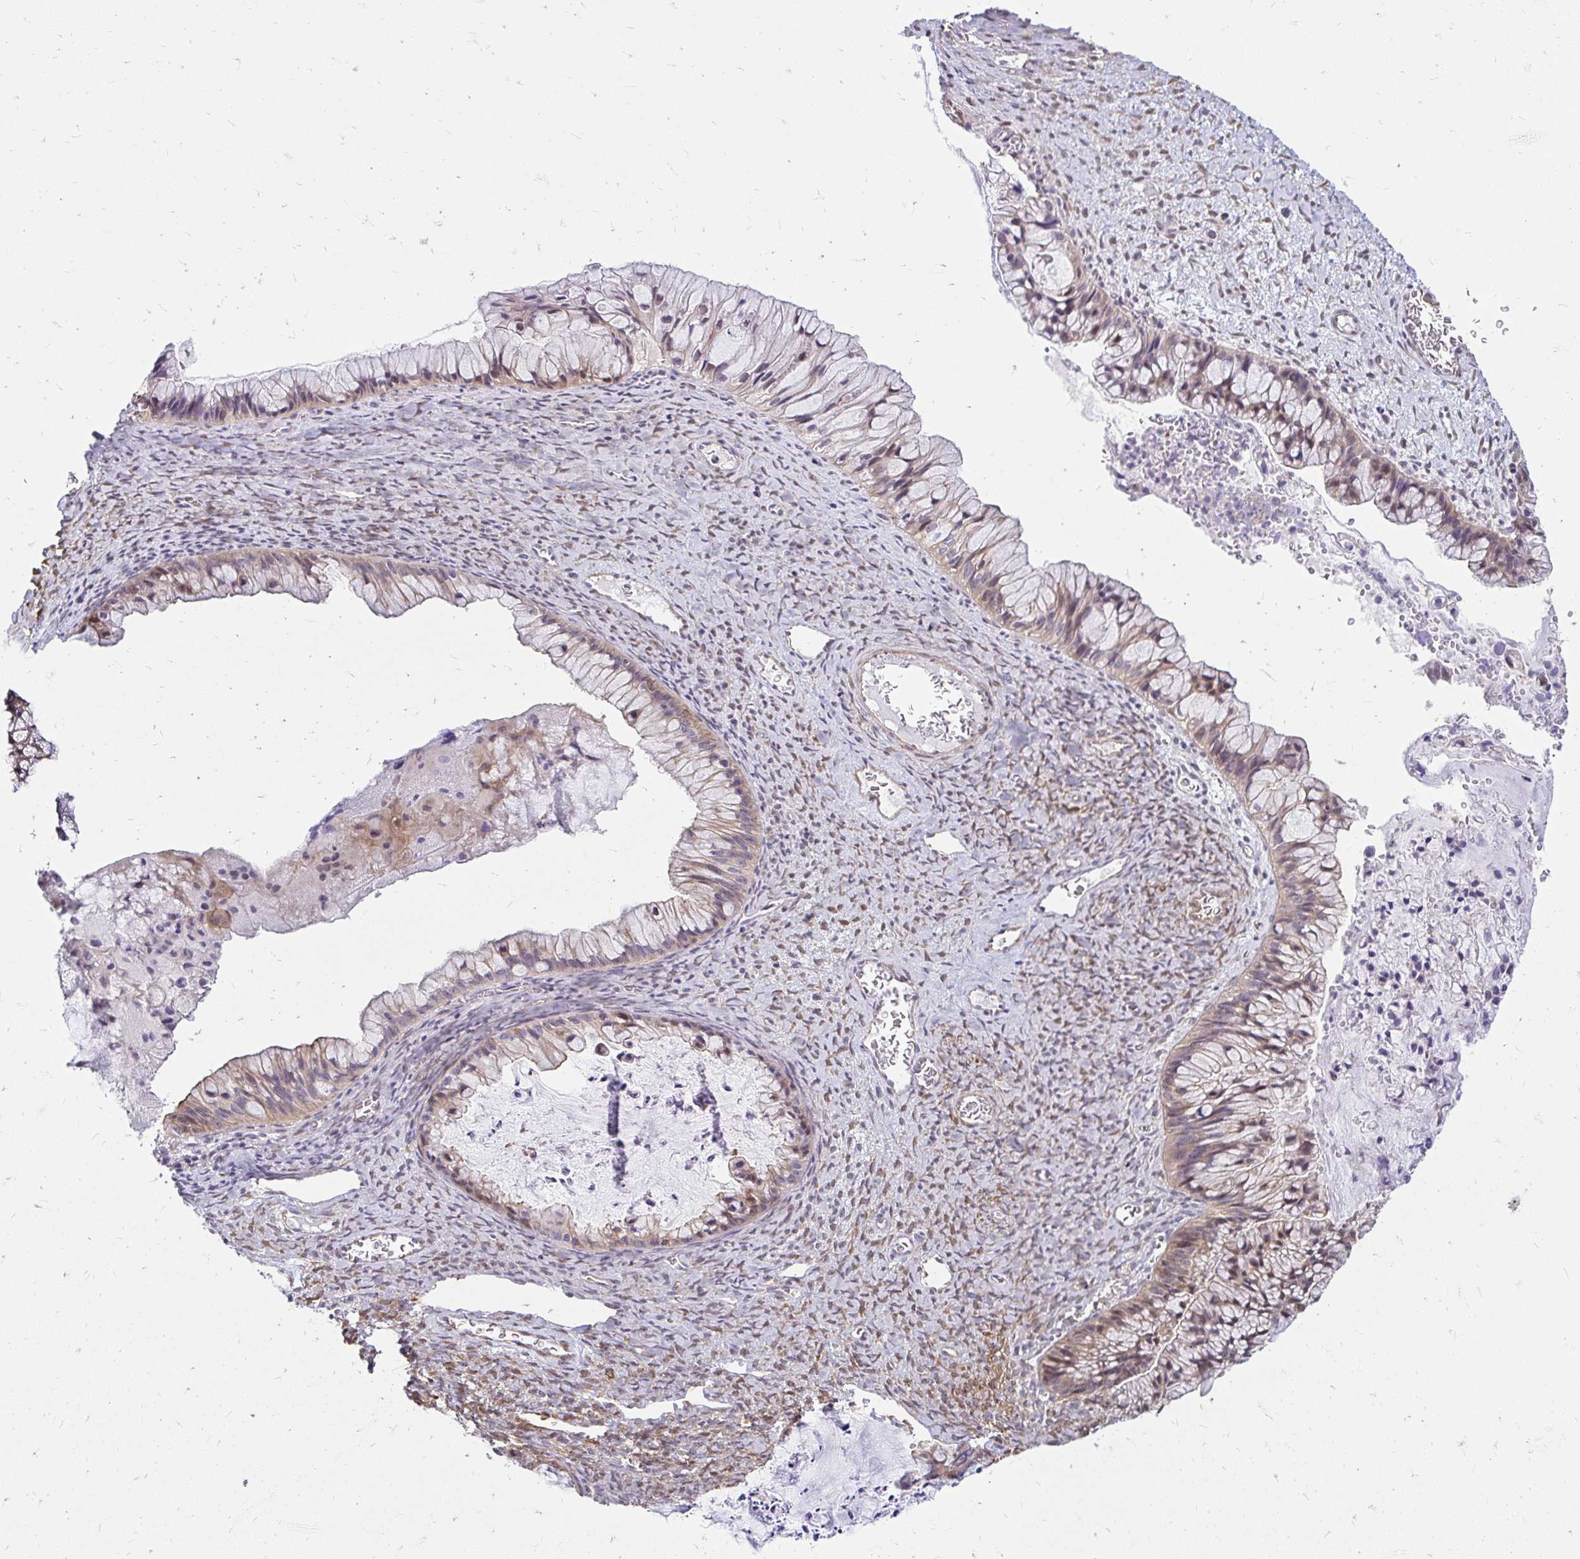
{"staining": {"intensity": "moderate", "quantity": "25%-75%", "location": "cytoplasmic/membranous"}, "tissue": "ovarian cancer", "cell_type": "Tumor cells", "image_type": "cancer", "snomed": [{"axis": "morphology", "description": "Cystadenocarcinoma, mucinous, NOS"}, {"axis": "topography", "description": "Ovary"}], "caption": "Moderate cytoplasmic/membranous protein positivity is appreciated in about 25%-75% of tumor cells in ovarian cancer (mucinous cystadenocarcinoma). The staining was performed using DAB, with brown indicating positive protein expression. Nuclei are stained blue with hematoxylin.", "gene": "YAP1", "patient": {"sex": "female", "age": 72}}